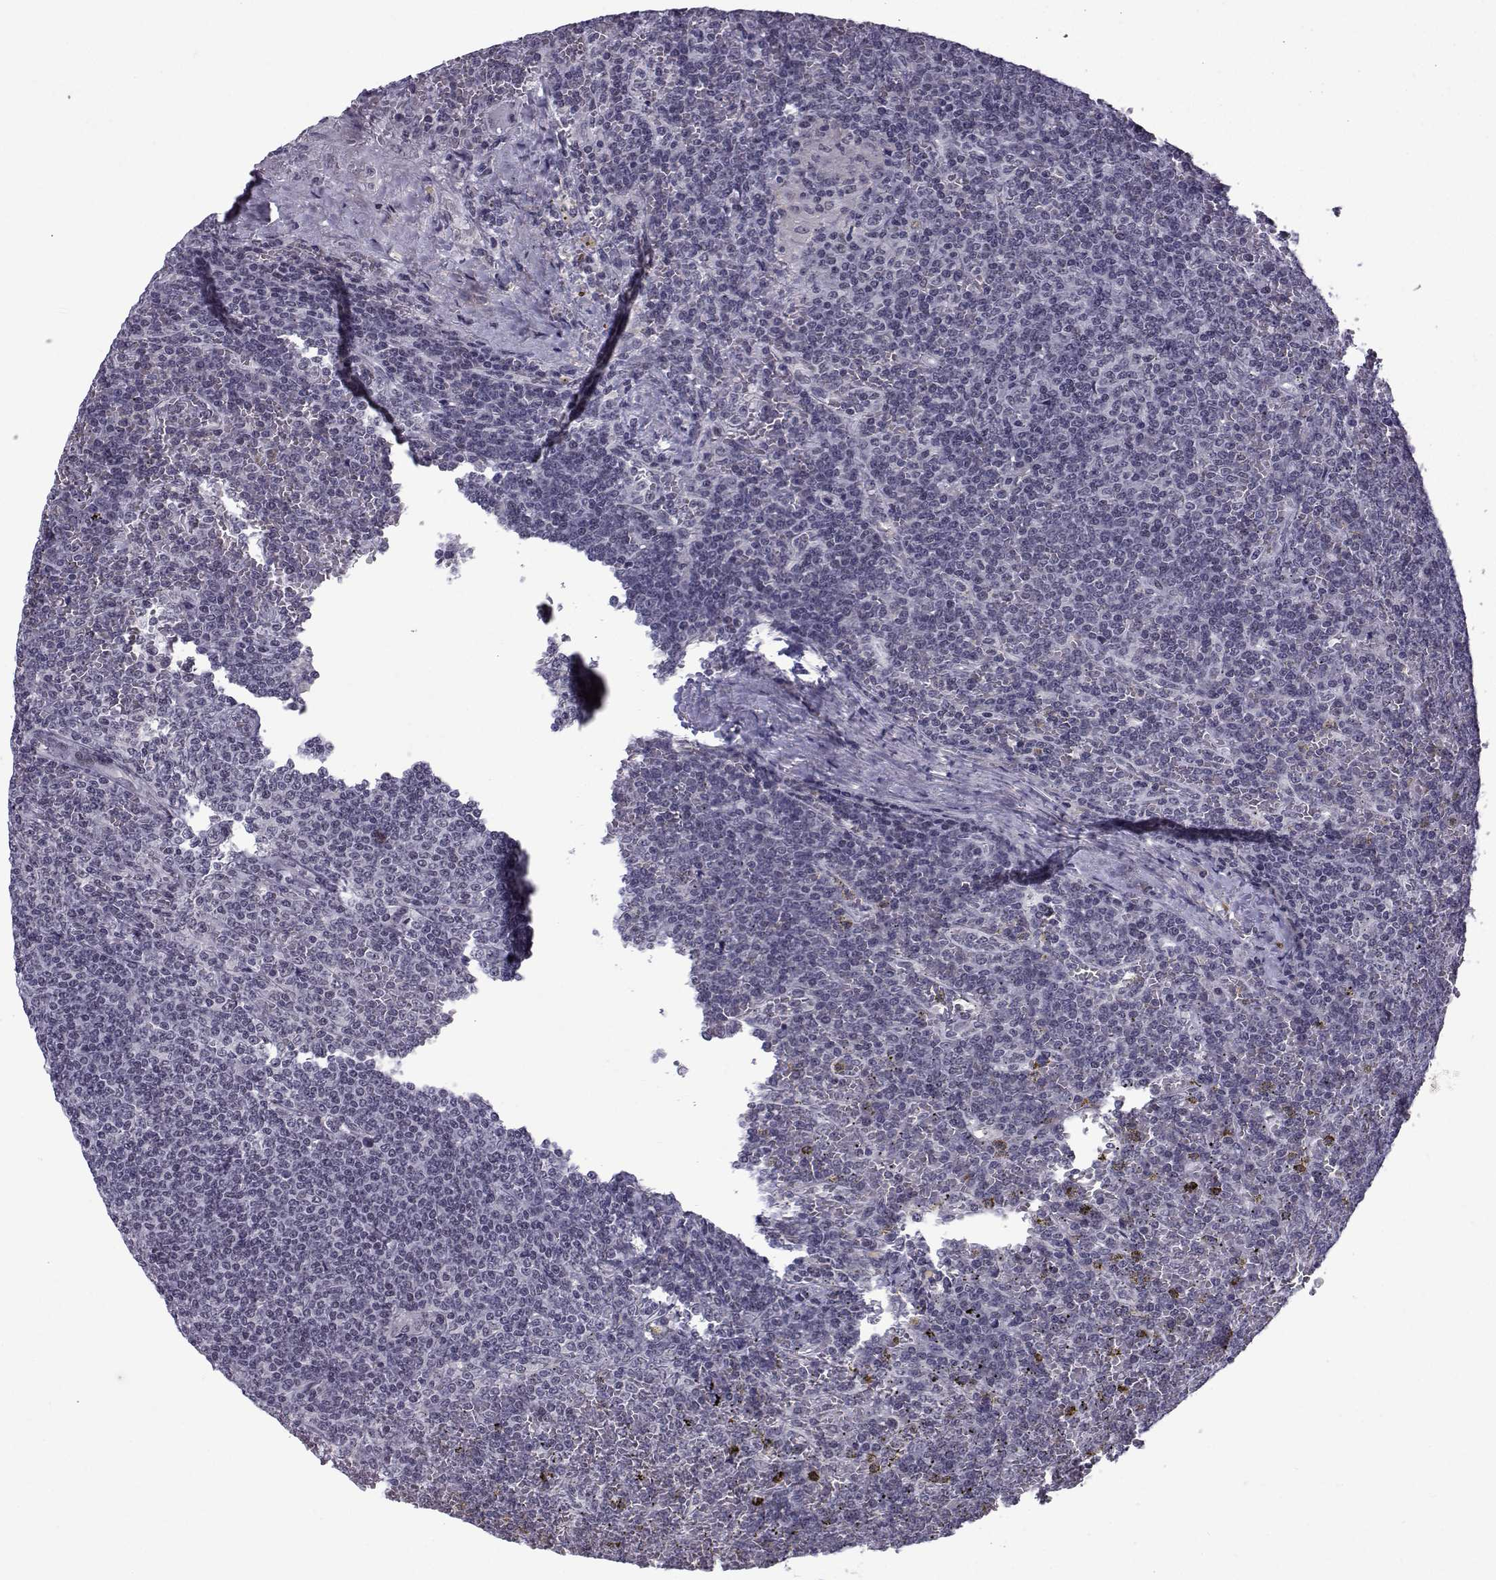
{"staining": {"intensity": "negative", "quantity": "none", "location": "none"}, "tissue": "lymphoma", "cell_type": "Tumor cells", "image_type": "cancer", "snomed": [{"axis": "morphology", "description": "Malignant lymphoma, non-Hodgkin's type, Low grade"}, {"axis": "topography", "description": "Spleen"}], "caption": "There is no significant positivity in tumor cells of lymphoma.", "gene": "RBM24", "patient": {"sex": "female", "age": 19}}